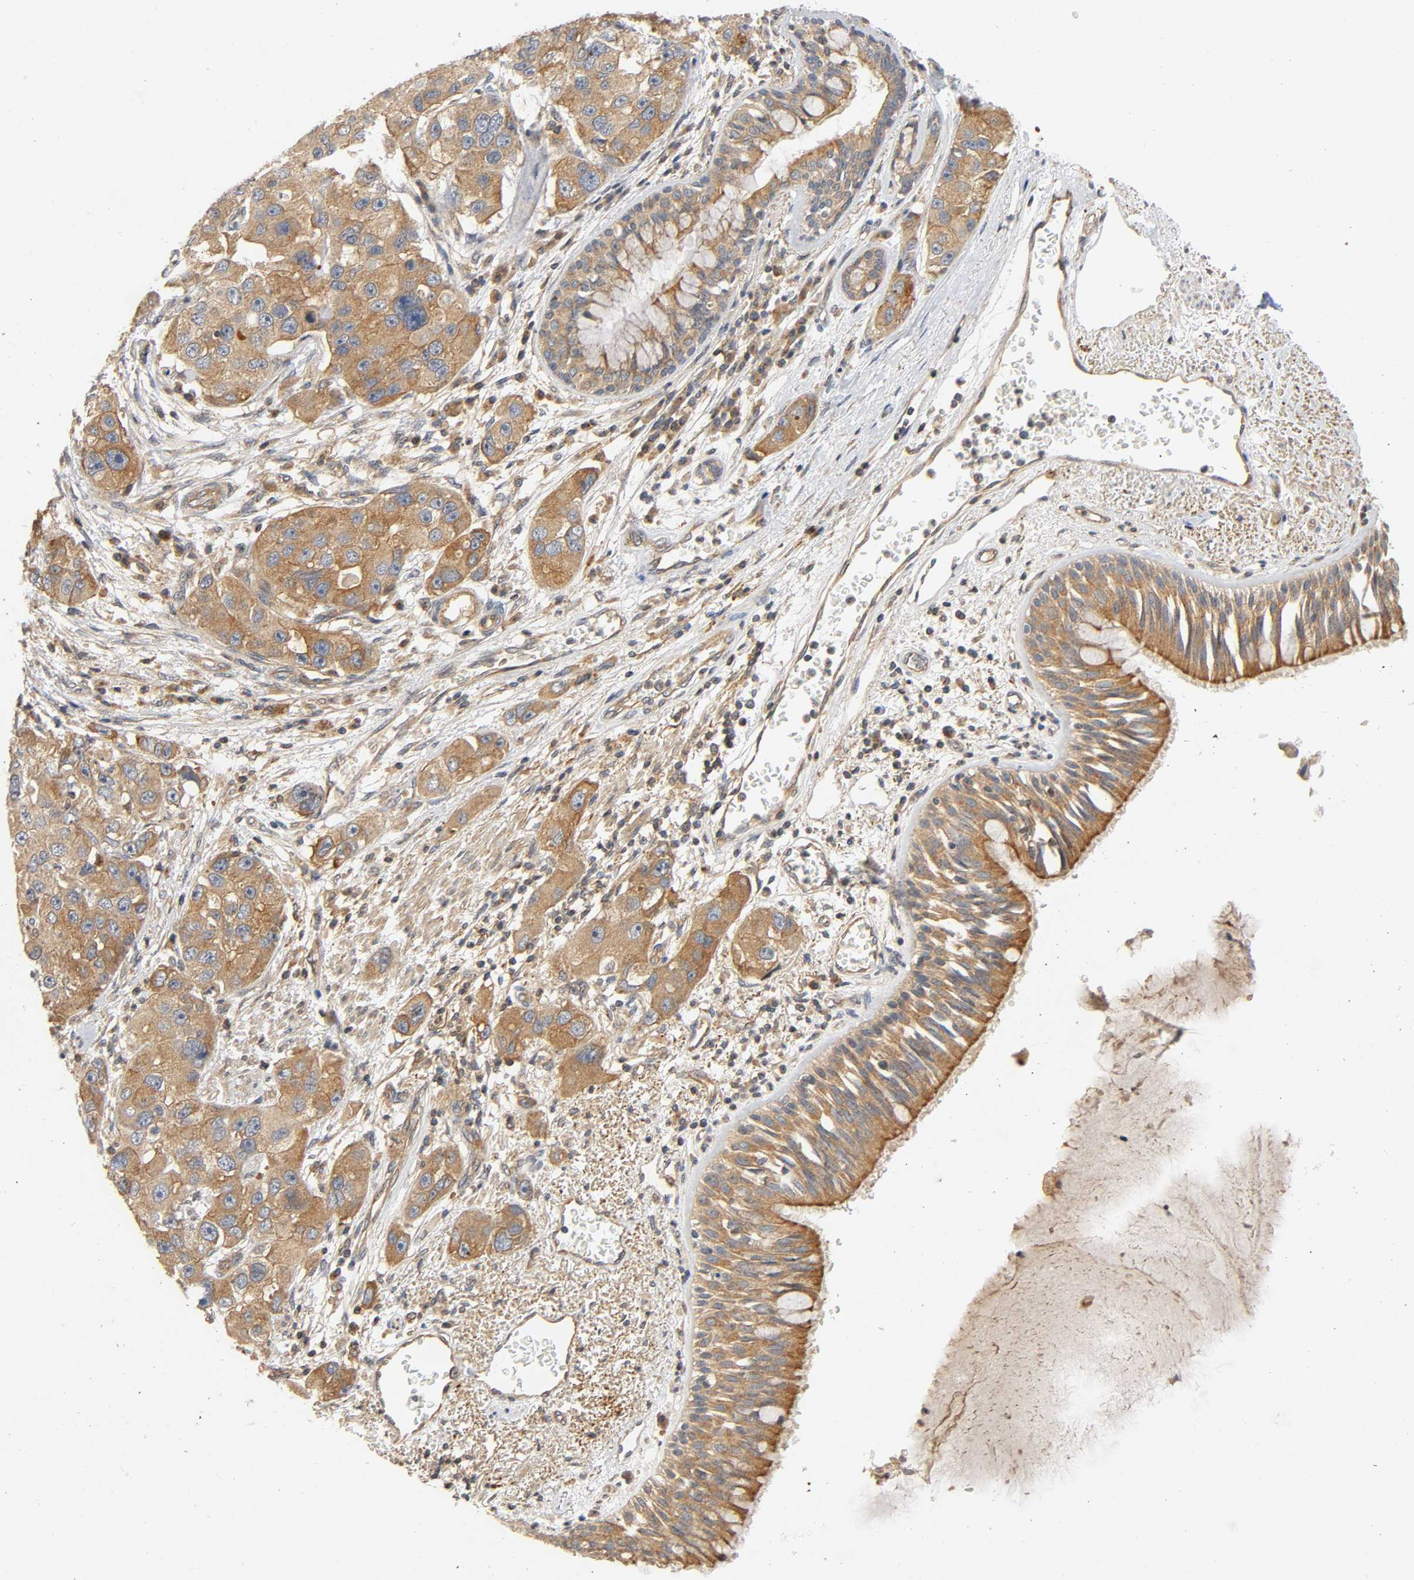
{"staining": {"intensity": "moderate", "quantity": ">75%", "location": "cytoplasmic/membranous"}, "tissue": "bronchus", "cell_type": "Respiratory epithelial cells", "image_type": "normal", "snomed": [{"axis": "morphology", "description": "Normal tissue, NOS"}, {"axis": "morphology", "description": "Adenocarcinoma, NOS"}, {"axis": "morphology", "description": "Adenocarcinoma, metastatic, NOS"}, {"axis": "topography", "description": "Lymph node"}, {"axis": "topography", "description": "Bronchus"}, {"axis": "topography", "description": "Lung"}], "caption": "Immunohistochemical staining of benign human bronchus displays >75% levels of moderate cytoplasmic/membranous protein staining in approximately >75% of respiratory epithelial cells. The staining is performed using DAB (3,3'-diaminobenzidine) brown chromogen to label protein expression. The nuclei are counter-stained blue using hematoxylin.", "gene": "IKBKB", "patient": {"sex": "female", "age": 54}}